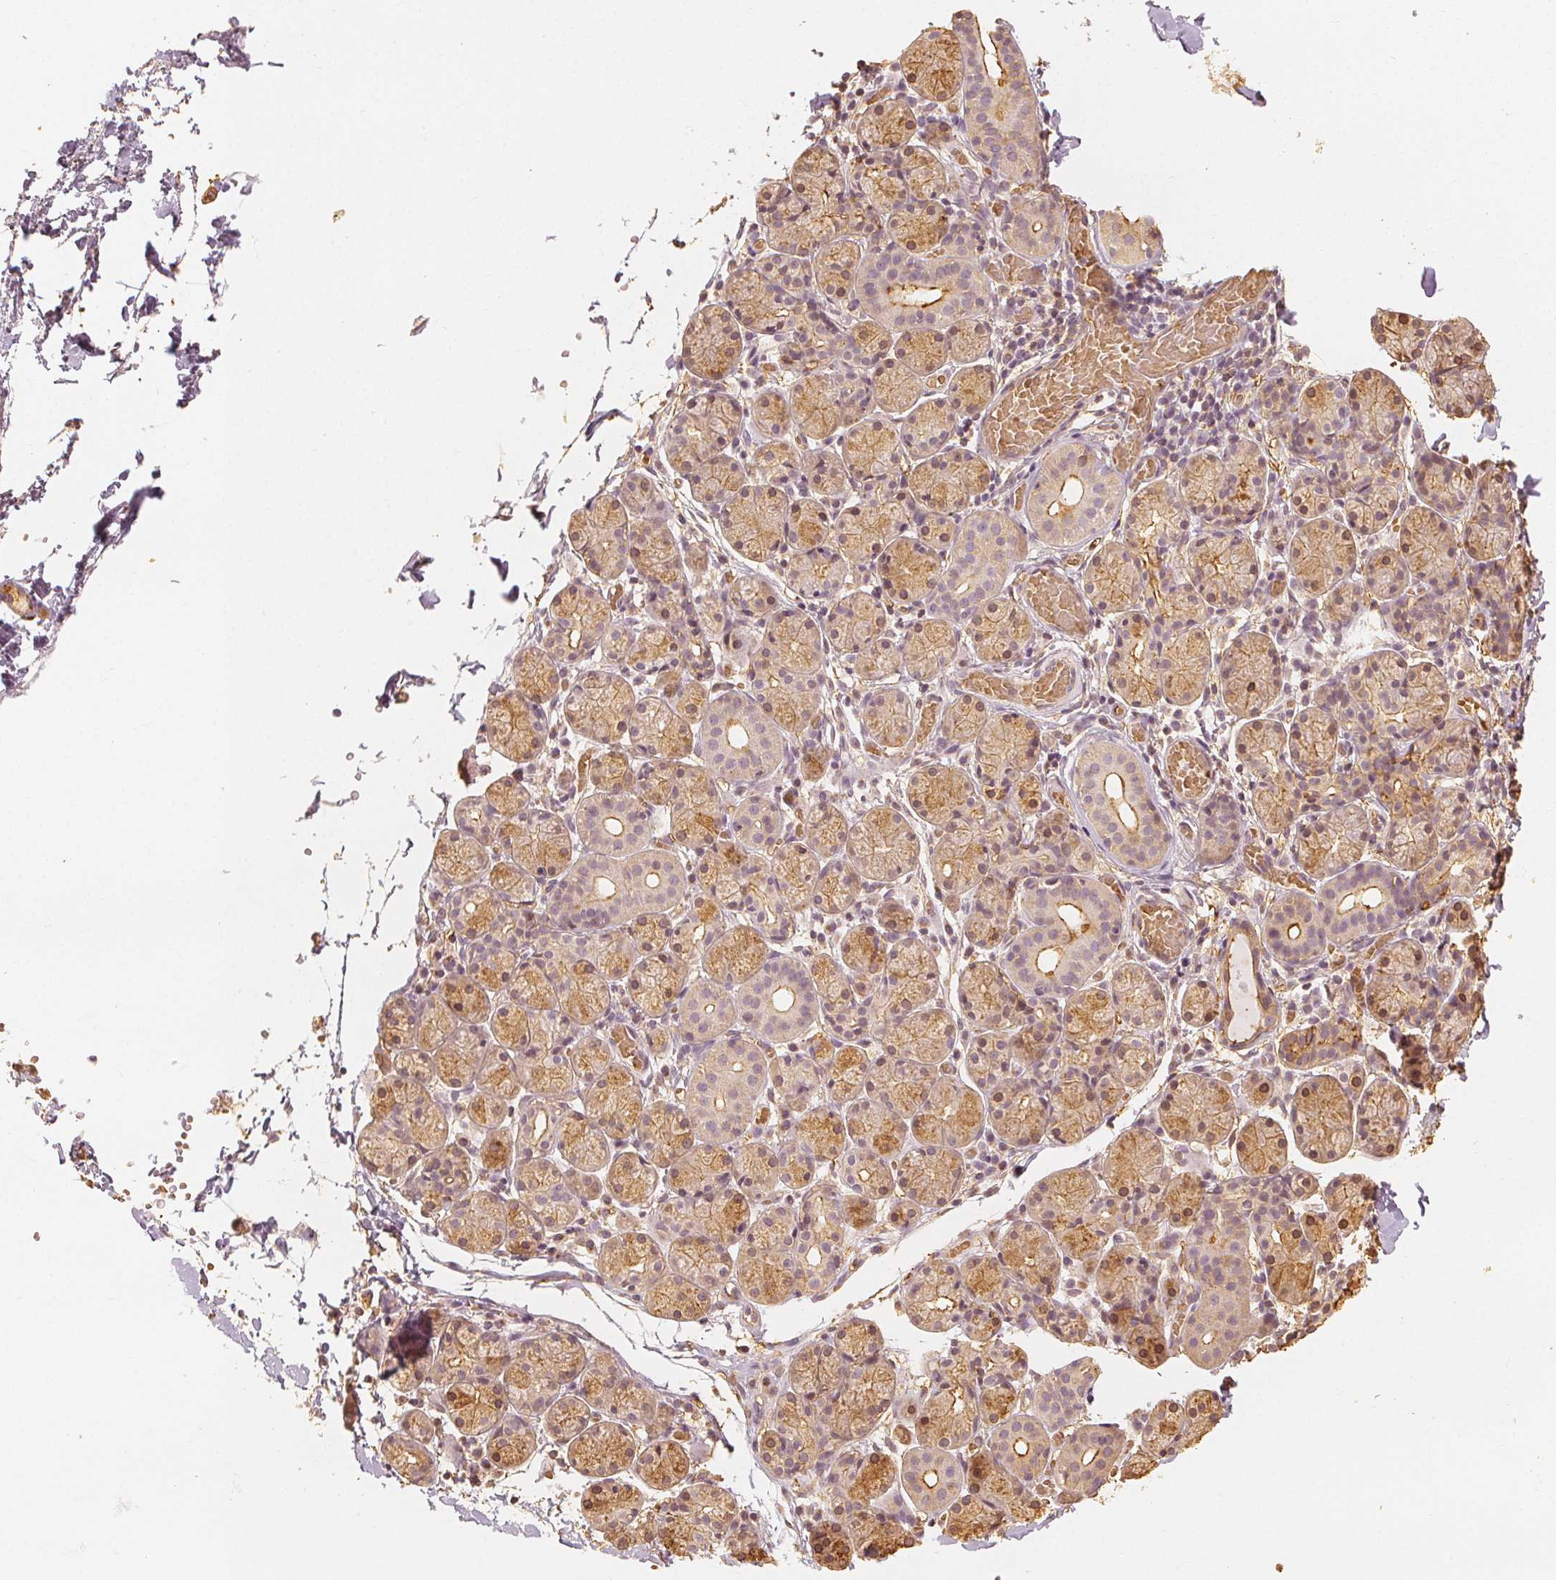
{"staining": {"intensity": "moderate", "quantity": ">75%", "location": "cytoplasmic/membranous"}, "tissue": "salivary gland", "cell_type": "Glandular cells", "image_type": "normal", "snomed": [{"axis": "morphology", "description": "Normal tissue, NOS"}, {"axis": "topography", "description": "Salivary gland"}], "caption": "Moderate cytoplasmic/membranous positivity is appreciated in approximately >75% of glandular cells in unremarkable salivary gland. The staining was performed using DAB, with brown indicating positive protein expression. Nuclei are stained blue with hematoxylin.", "gene": "ARHGAP26", "patient": {"sex": "female", "age": 24}}